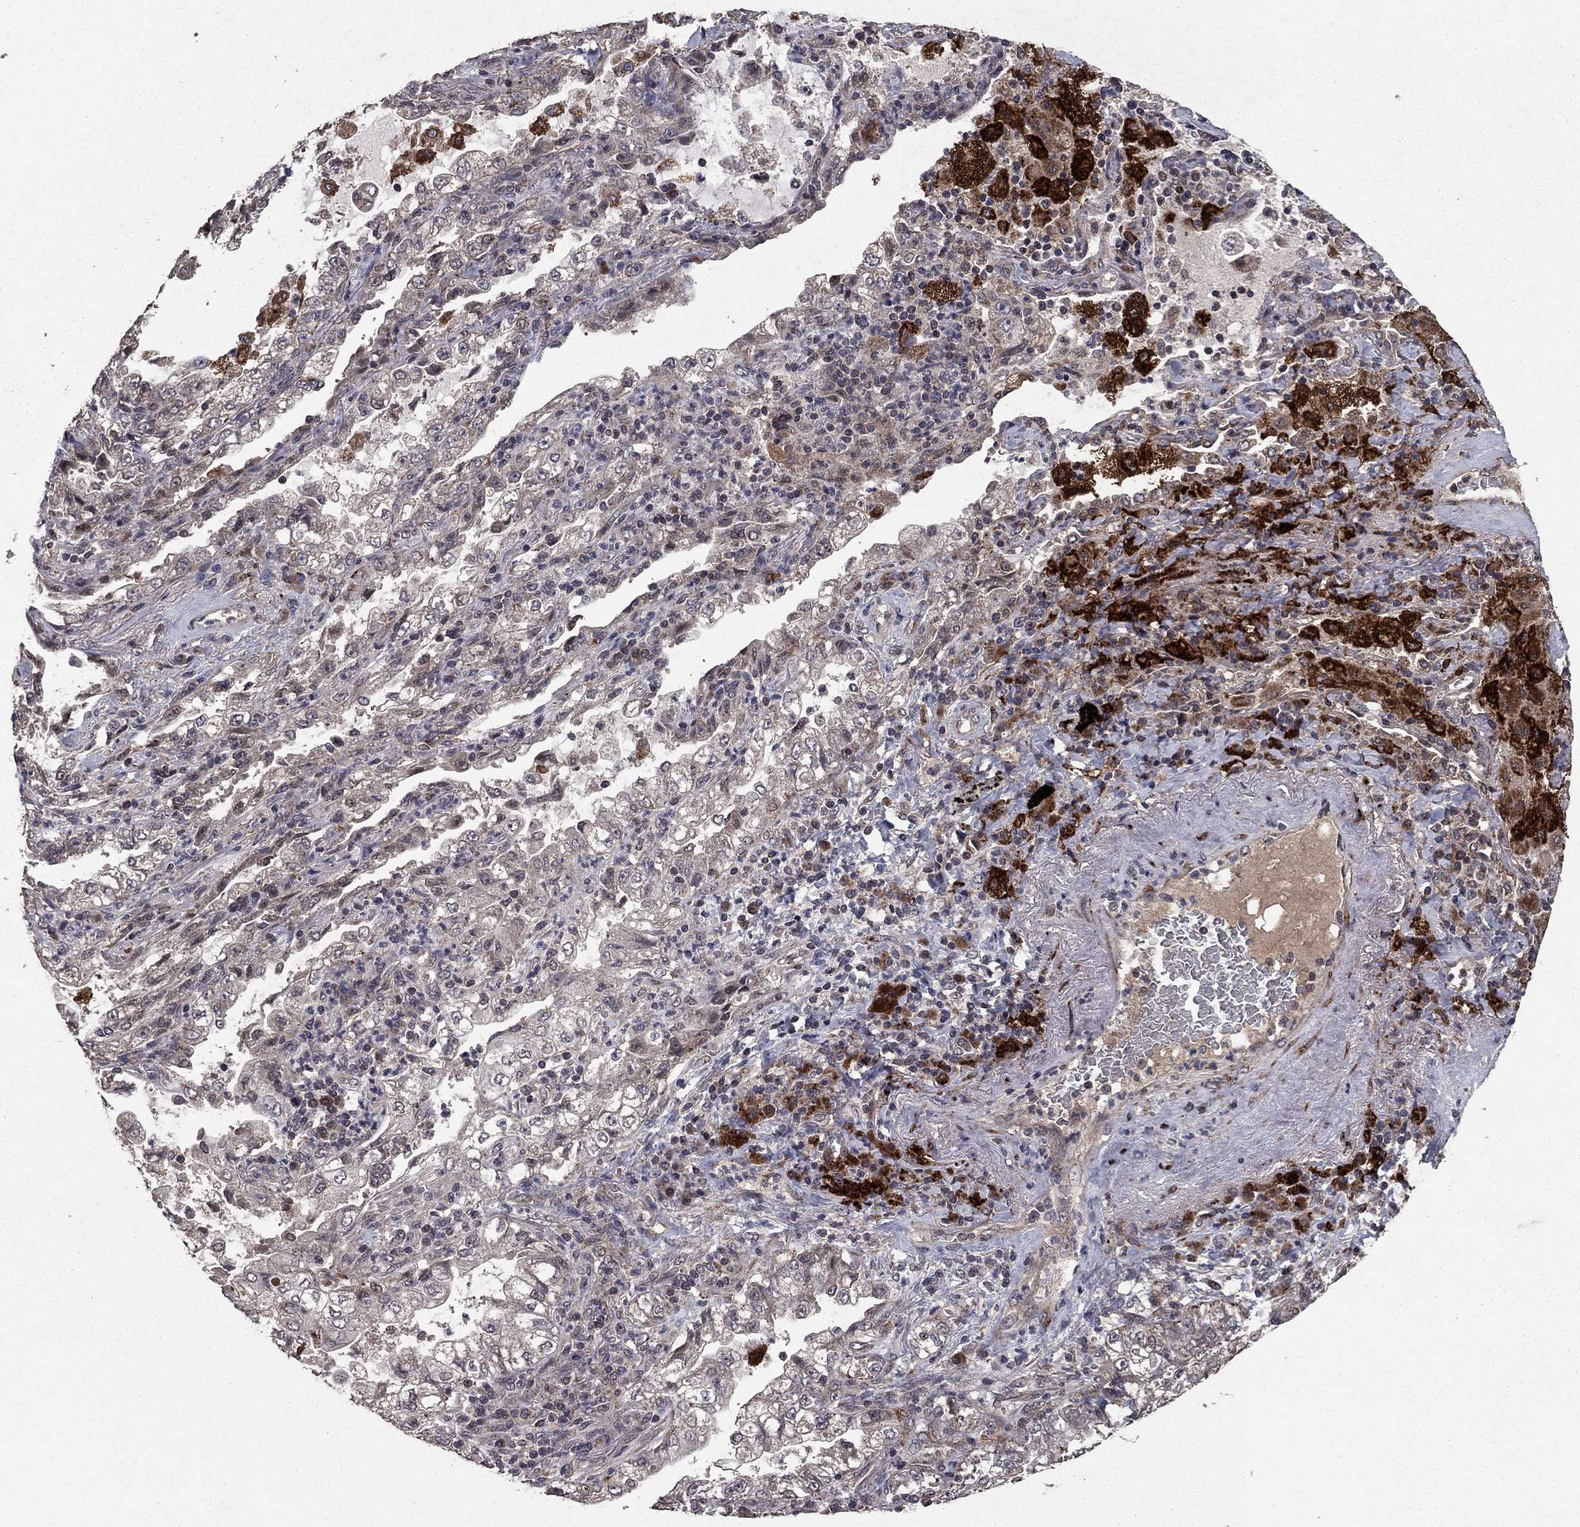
{"staining": {"intensity": "negative", "quantity": "none", "location": "none"}, "tissue": "lung cancer", "cell_type": "Tumor cells", "image_type": "cancer", "snomed": [{"axis": "morphology", "description": "Adenocarcinoma, NOS"}, {"axis": "topography", "description": "Lung"}], "caption": "A high-resolution micrograph shows IHC staining of adenocarcinoma (lung), which demonstrates no significant expression in tumor cells.", "gene": "DHRS1", "patient": {"sex": "female", "age": 73}}